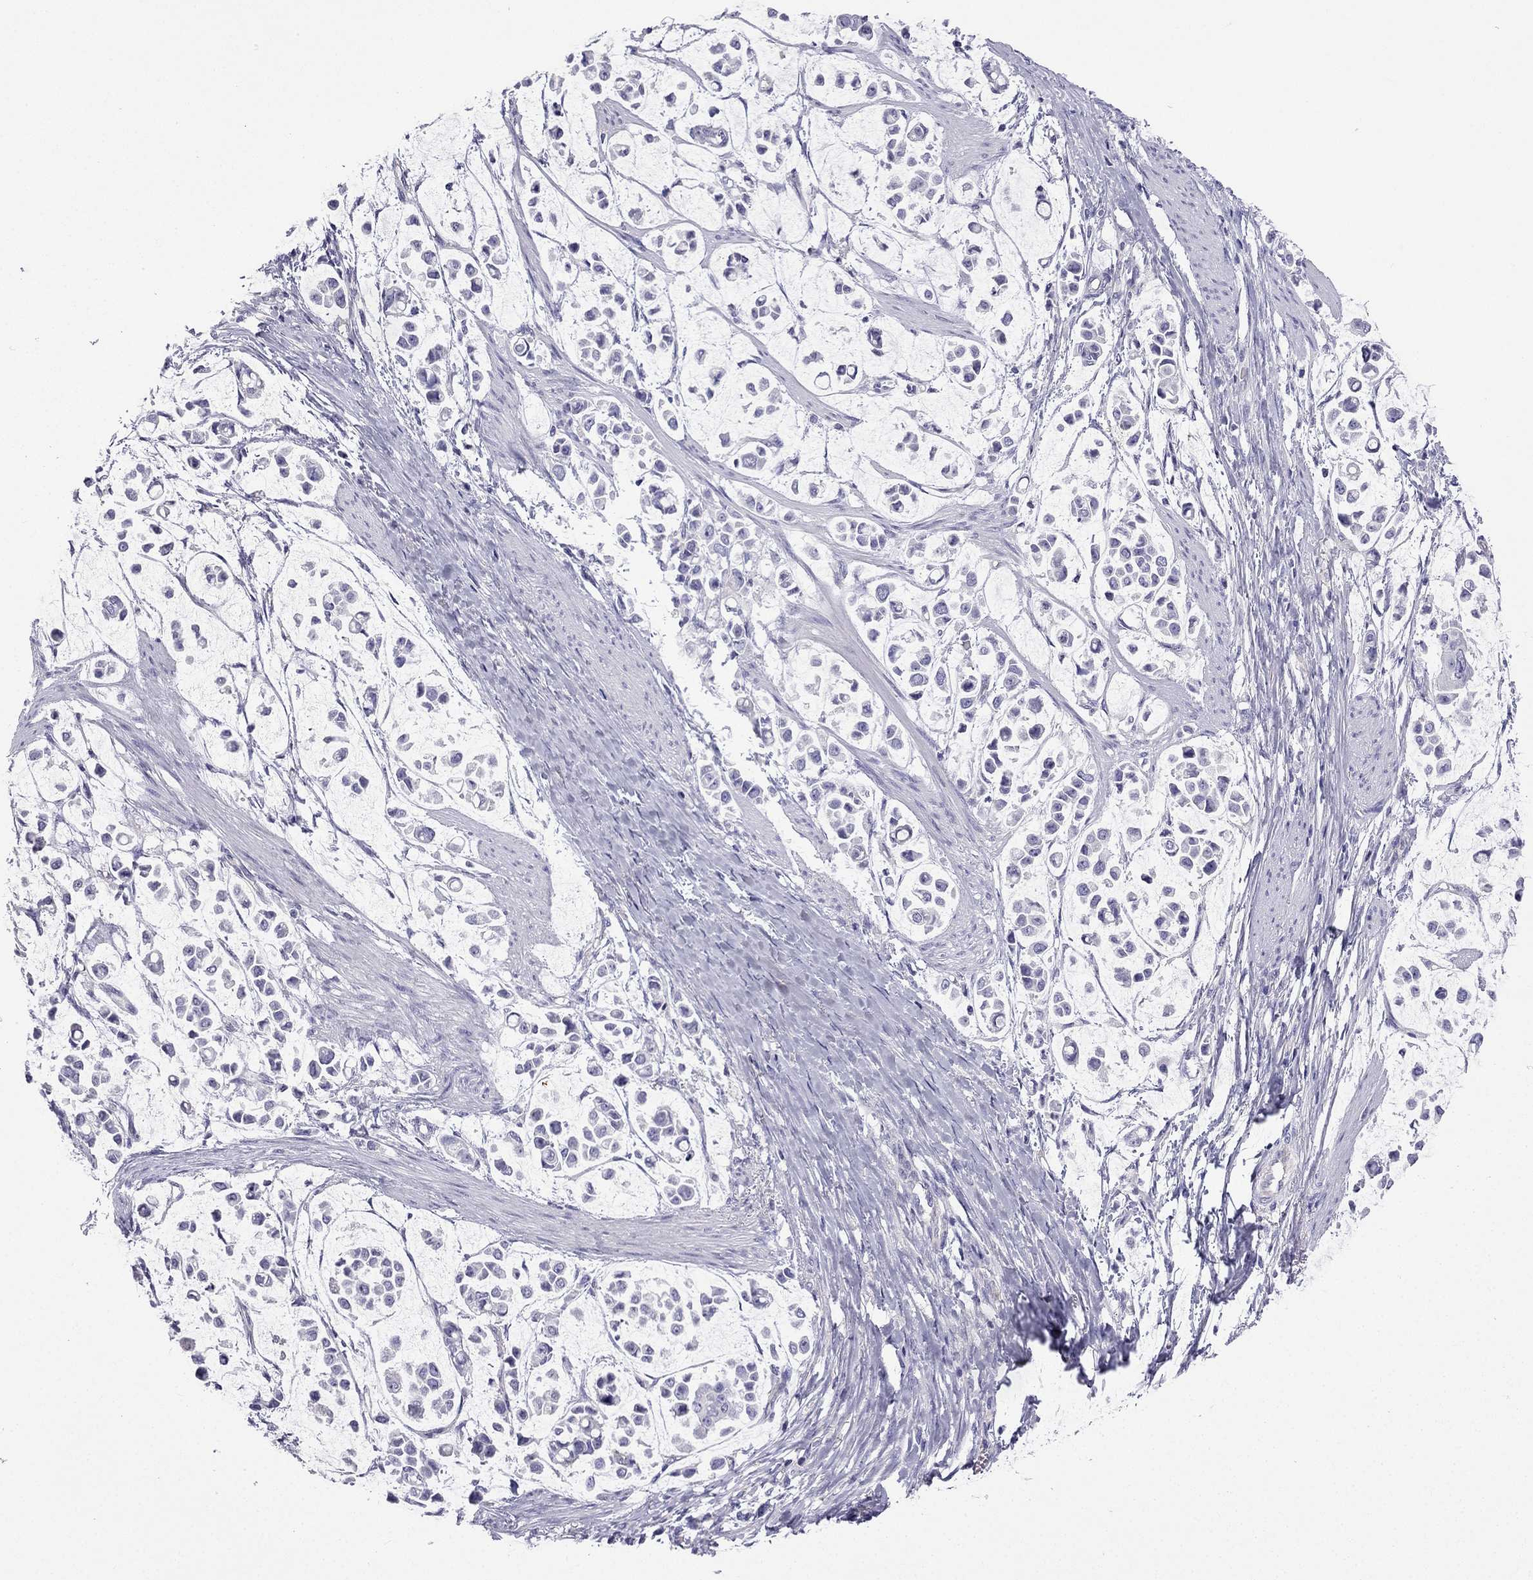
{"staining": {"intensity": "negative", "quantity": "none", "location": "none"}, "tissue": "stomach cancer", "cell_type": "Tumor cells", "image_type": "cancer", "snomed": [{"axis": "morphology", "description": "Adenocarcinoma, NOS"}, {"axis": "topography", "description": "Stomach"}], "caption": "Immunohistochemistry image of neoplastic tissue: stomach cancer stained with DAB displays no significant protein positivity in tumor cells. Nuclei are stained in blue.", "gene": "GJA8", "patient": {"sex": "male", "age": 82}}